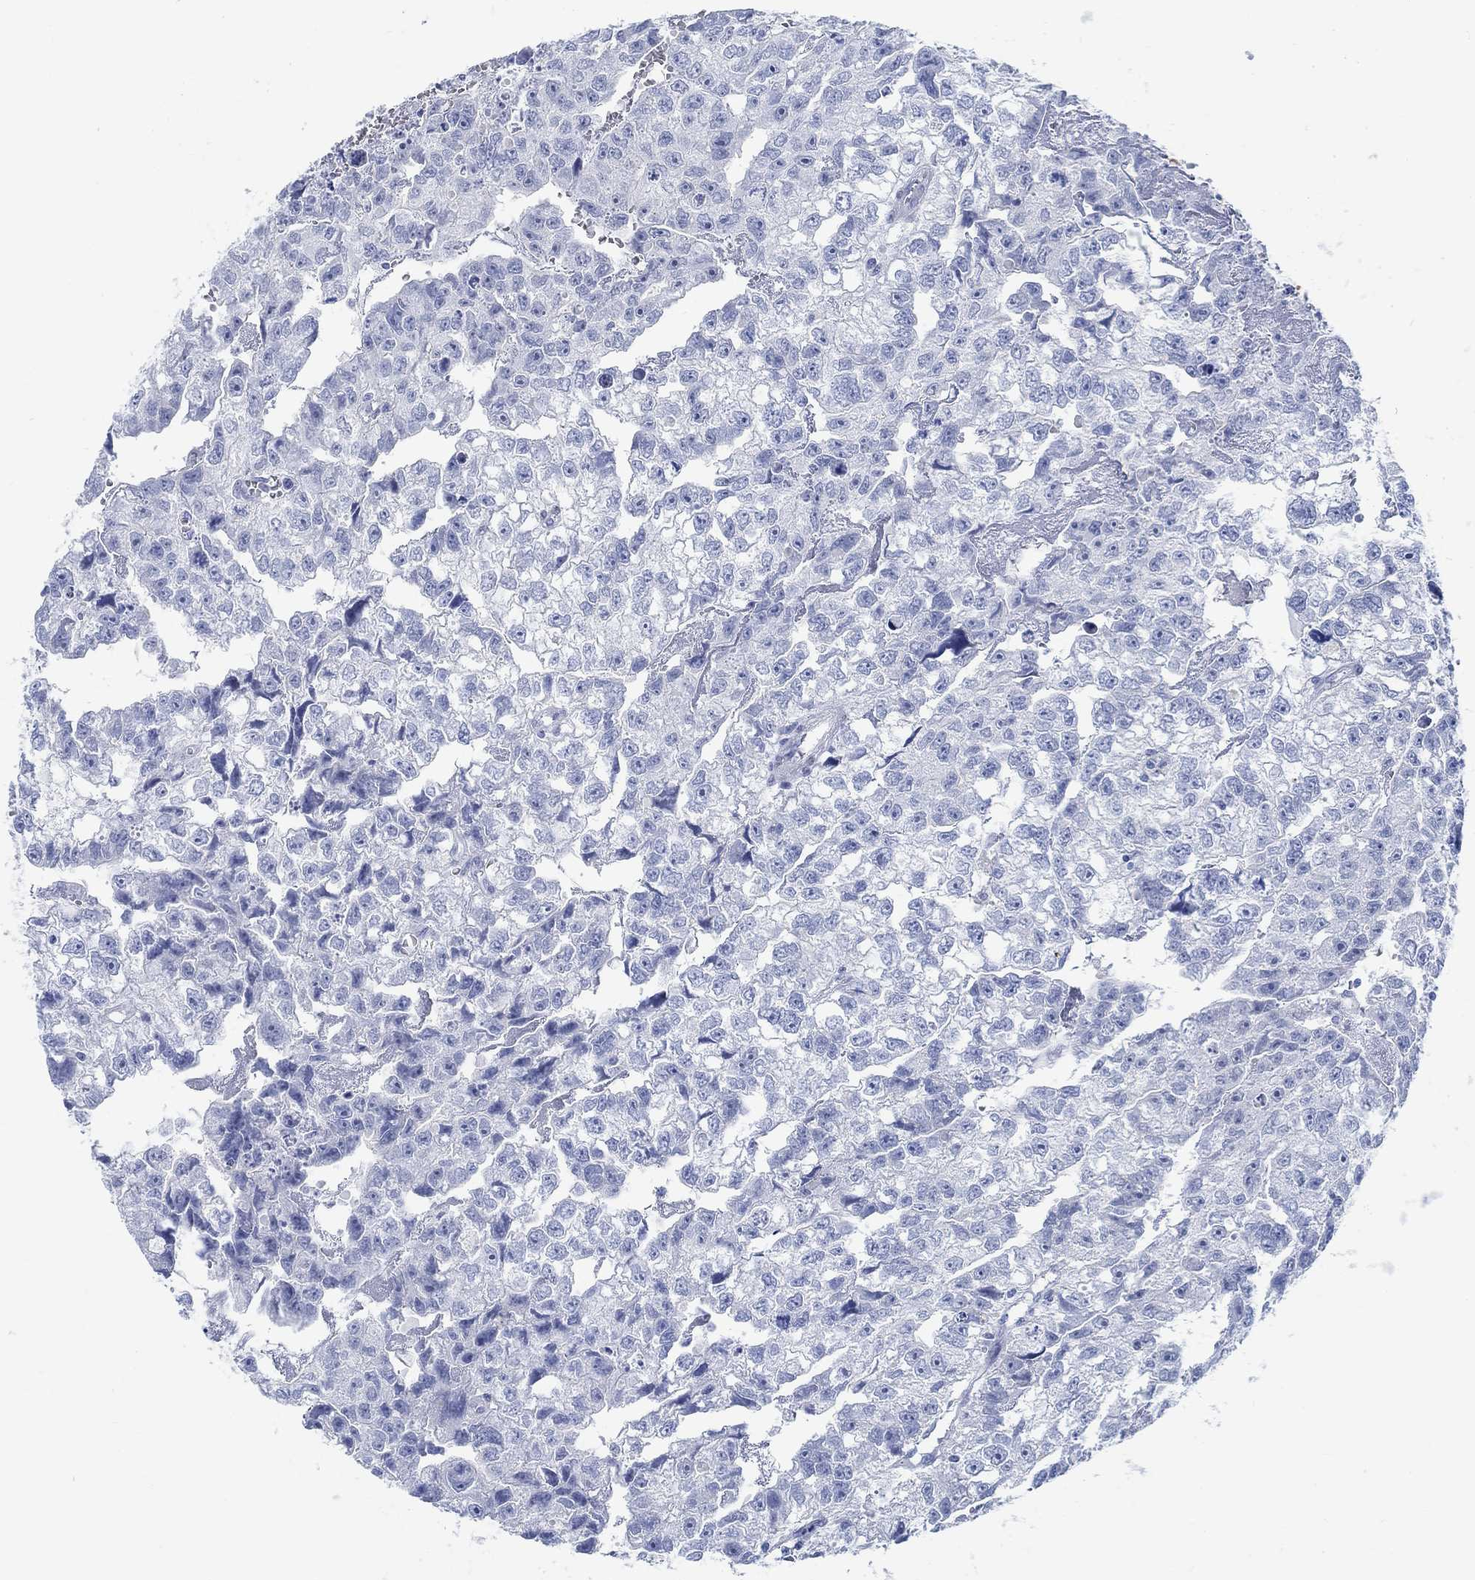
{"staining": {"intensity": "negative", "quantity": "none", "location": "none"}, "tissue": "testis cancer", "cell_type": "Tumor cells", "image_type": "cancer", "snomed": [{"axis": "morphology", "description": "Carcinoma, Embryonal, NOS"}, {"axis": "morphology", "description": "Teratoma, malignant, NOS"}, {"axis": "topography", "description": "Testis"}], "caption": "Human testis cancer (teratoma (malignant)) stained for a protein using IHC shows no staining in tumor cells.", "gene": "RBM20", "patient": {"sex": "male", "age": 44}}